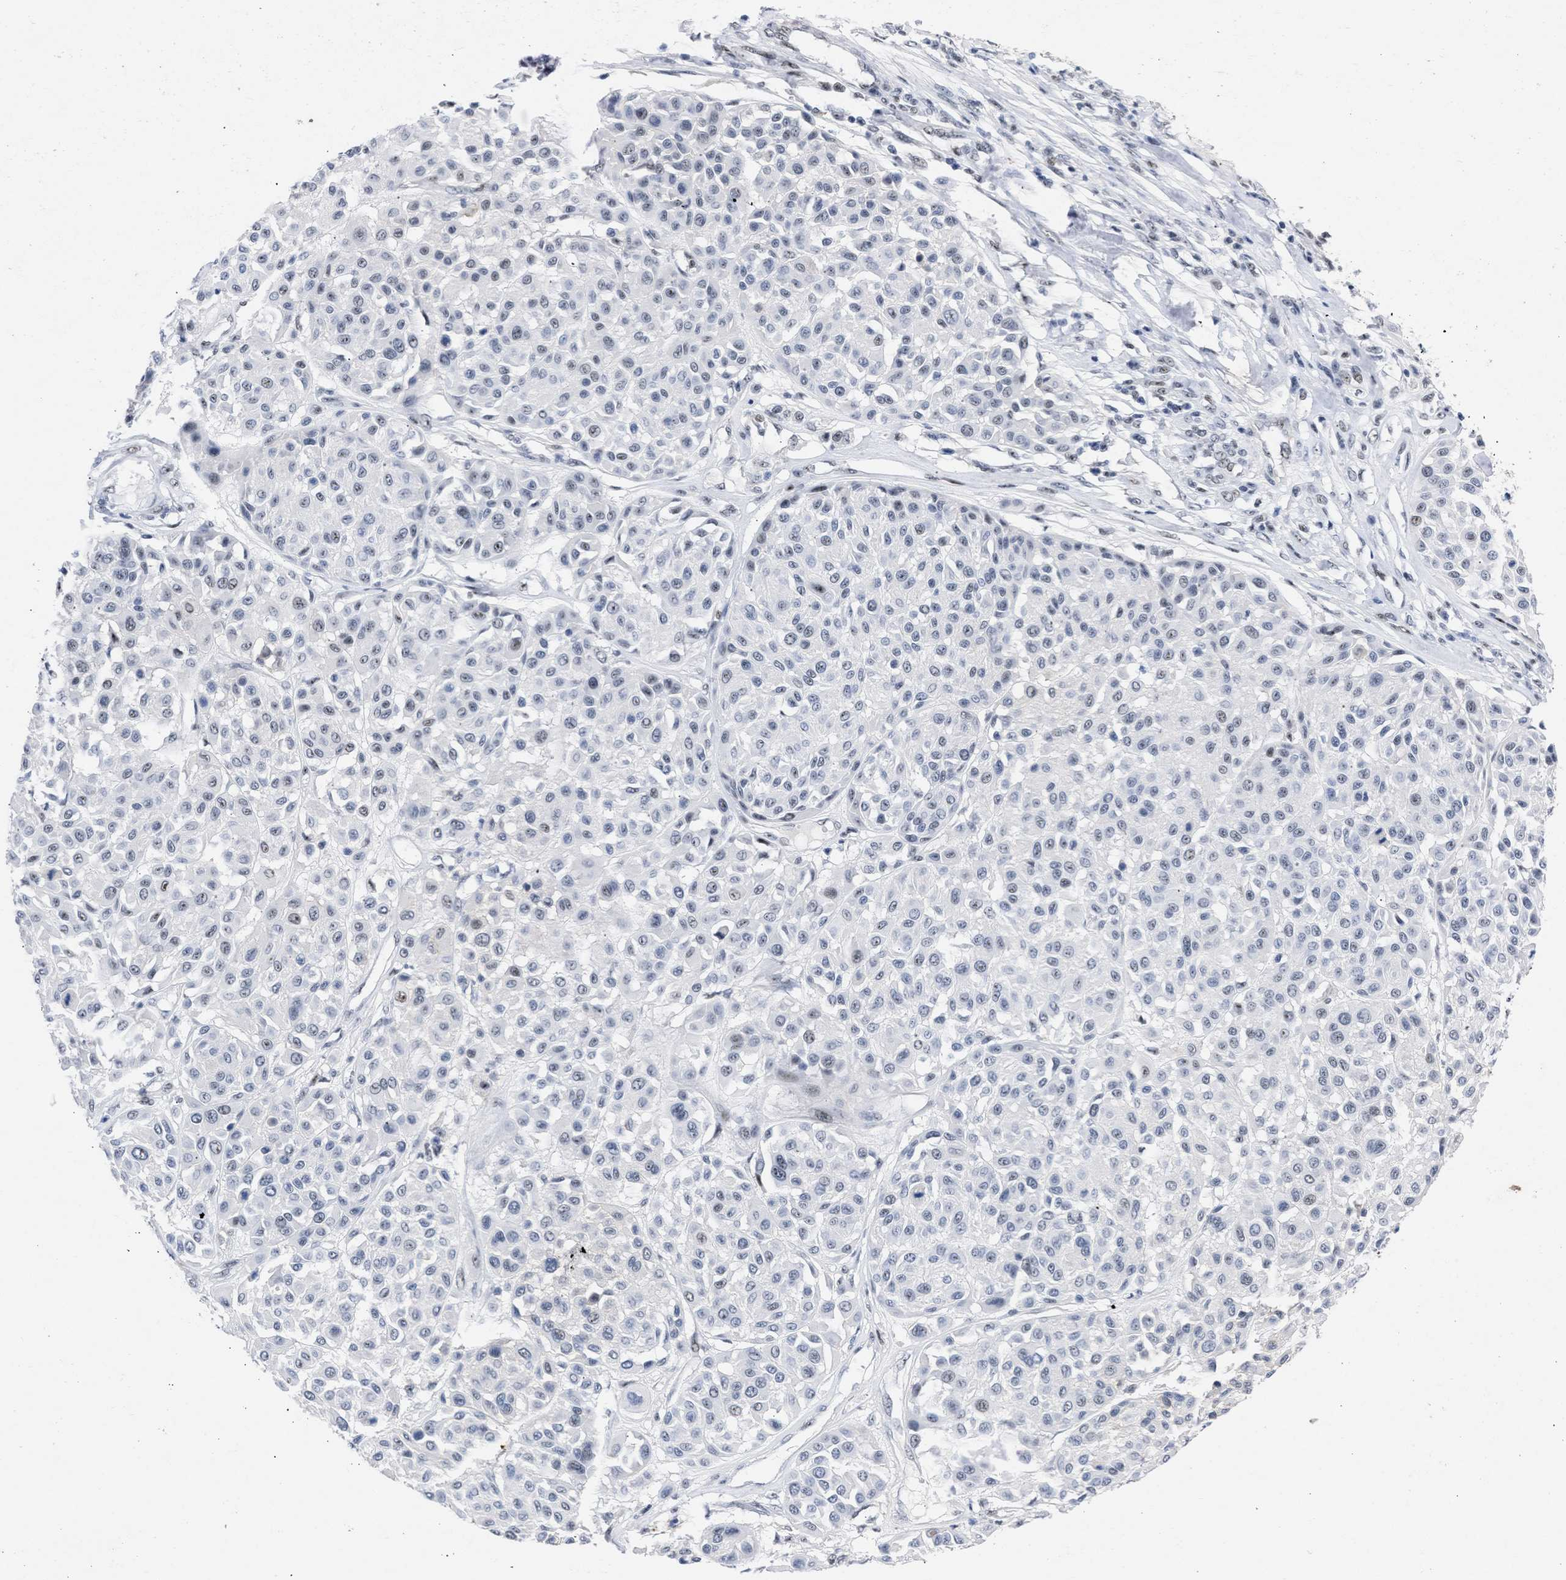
{"staining": {"intensity": "weak", "quantity": "<25%", "location": "nuclear"}, "tissue": "melanoma", "cell_type": "Tumor cells", "image_type": "cancer", "snomed": [{"axis": "morphology", "description": "Malignant melanoma, Metastatic site"}, {"axis": "topography", "description": "Soft tissue"}], "caption": "This is a histopathology image of immunohistochemistry (IHC) staining of melanoma, which shows no staining in tumor cells.", "gene": "DDX41", "patient": {"sex": "male", "age": 41}}